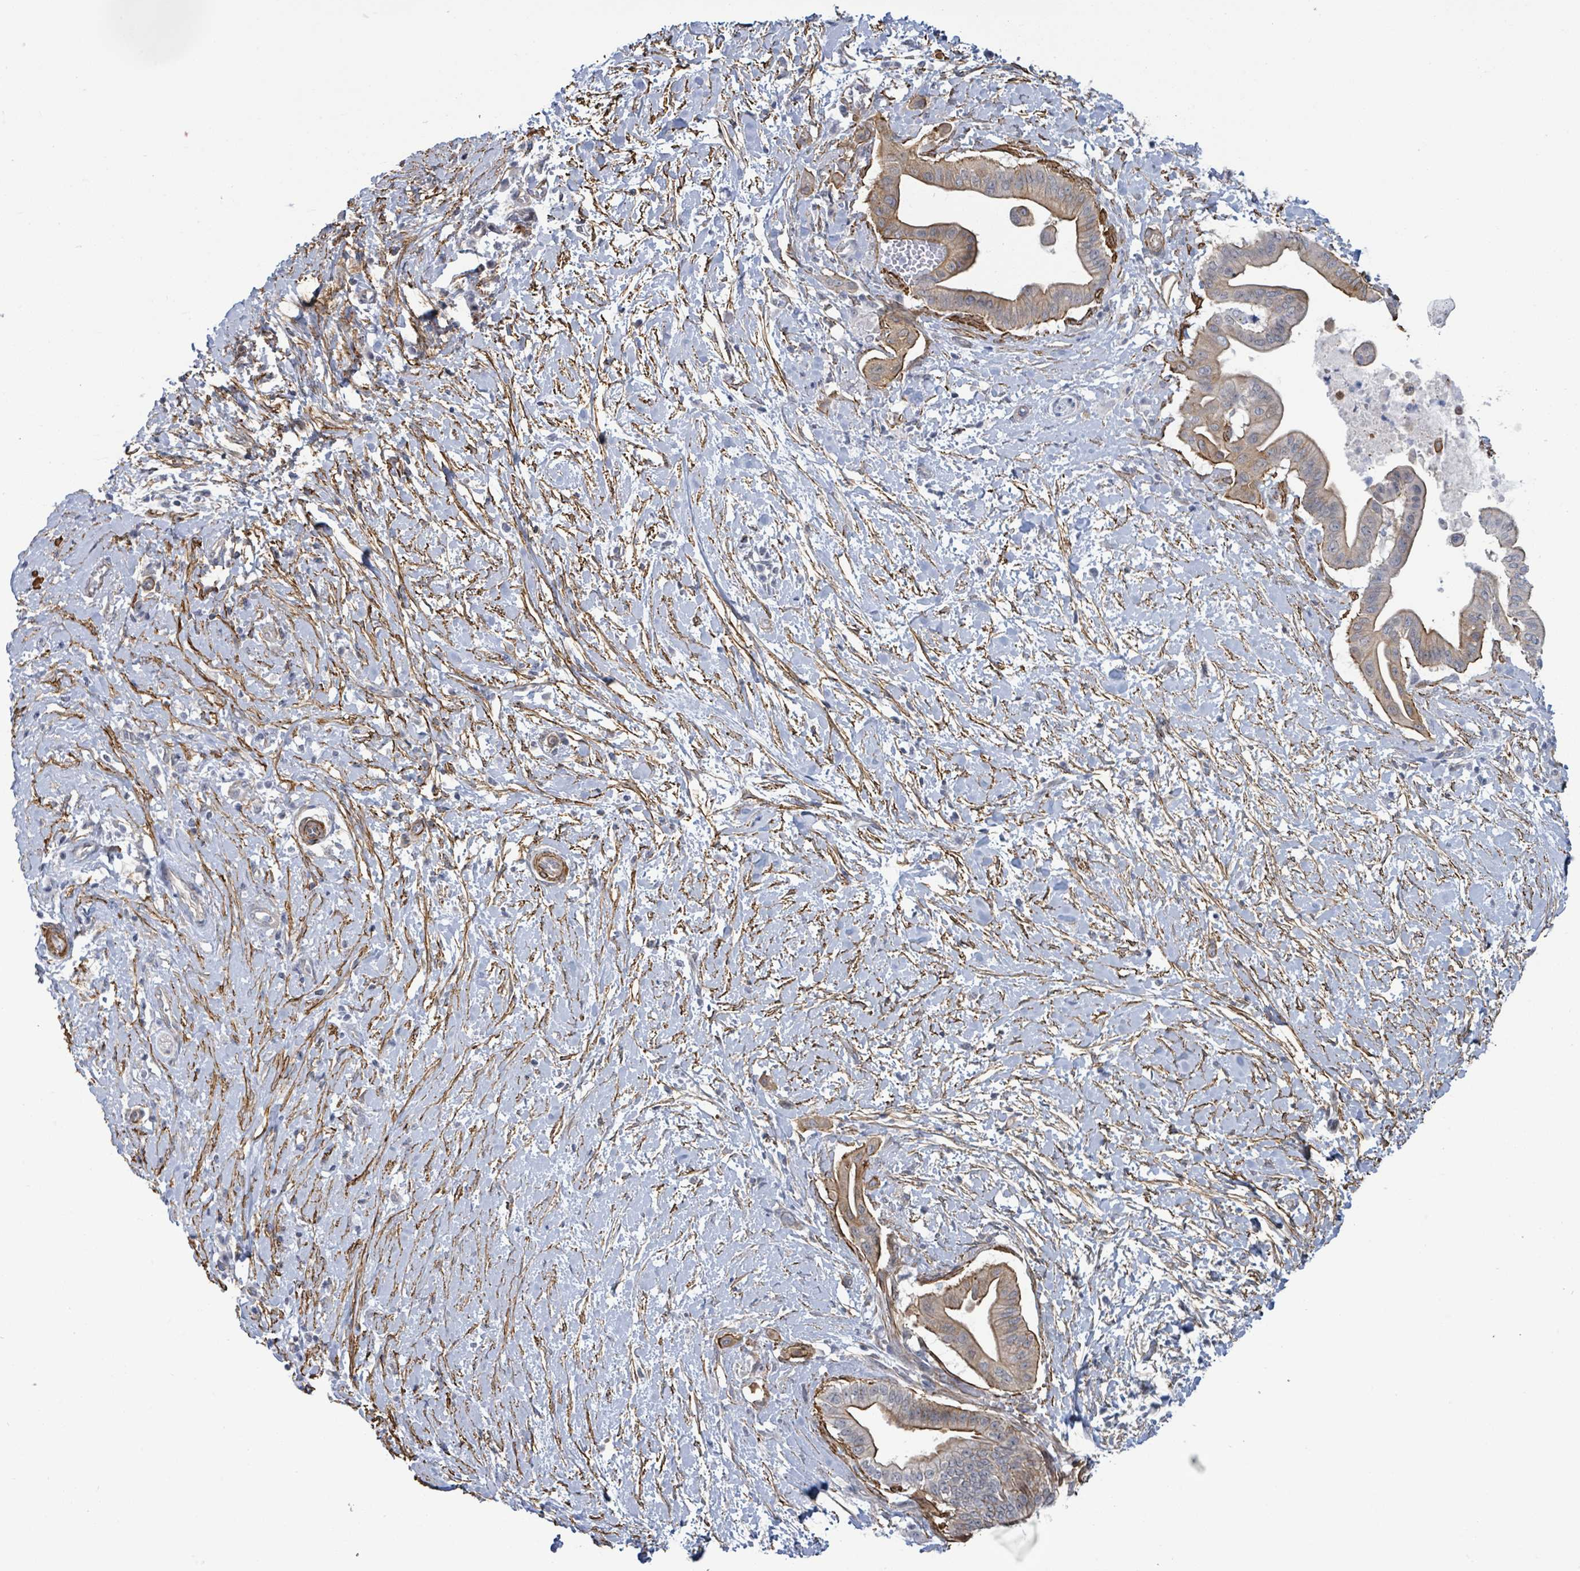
{"staining": {"intensity": "weak", "quantity": ">75%", "location": "cytoplasmic/membranous"}, "tissue": "pancreatic cancer", "cell_type": "Tumor cells", "image_type": "cancer", "snomed": [{"axis": "morphology", "description": "Adenocarcinoma, NOS"}, {"axis": "topography", "description": "Pancreas"}], "caption": "Protein positivity by IHC displays weak cytoplasmic/membranous expression in approximately >75% of tumor cells in pancreatic cancer.", "gene": "DMRTC1B", "patient": {"sex": "male", "age": 68}}